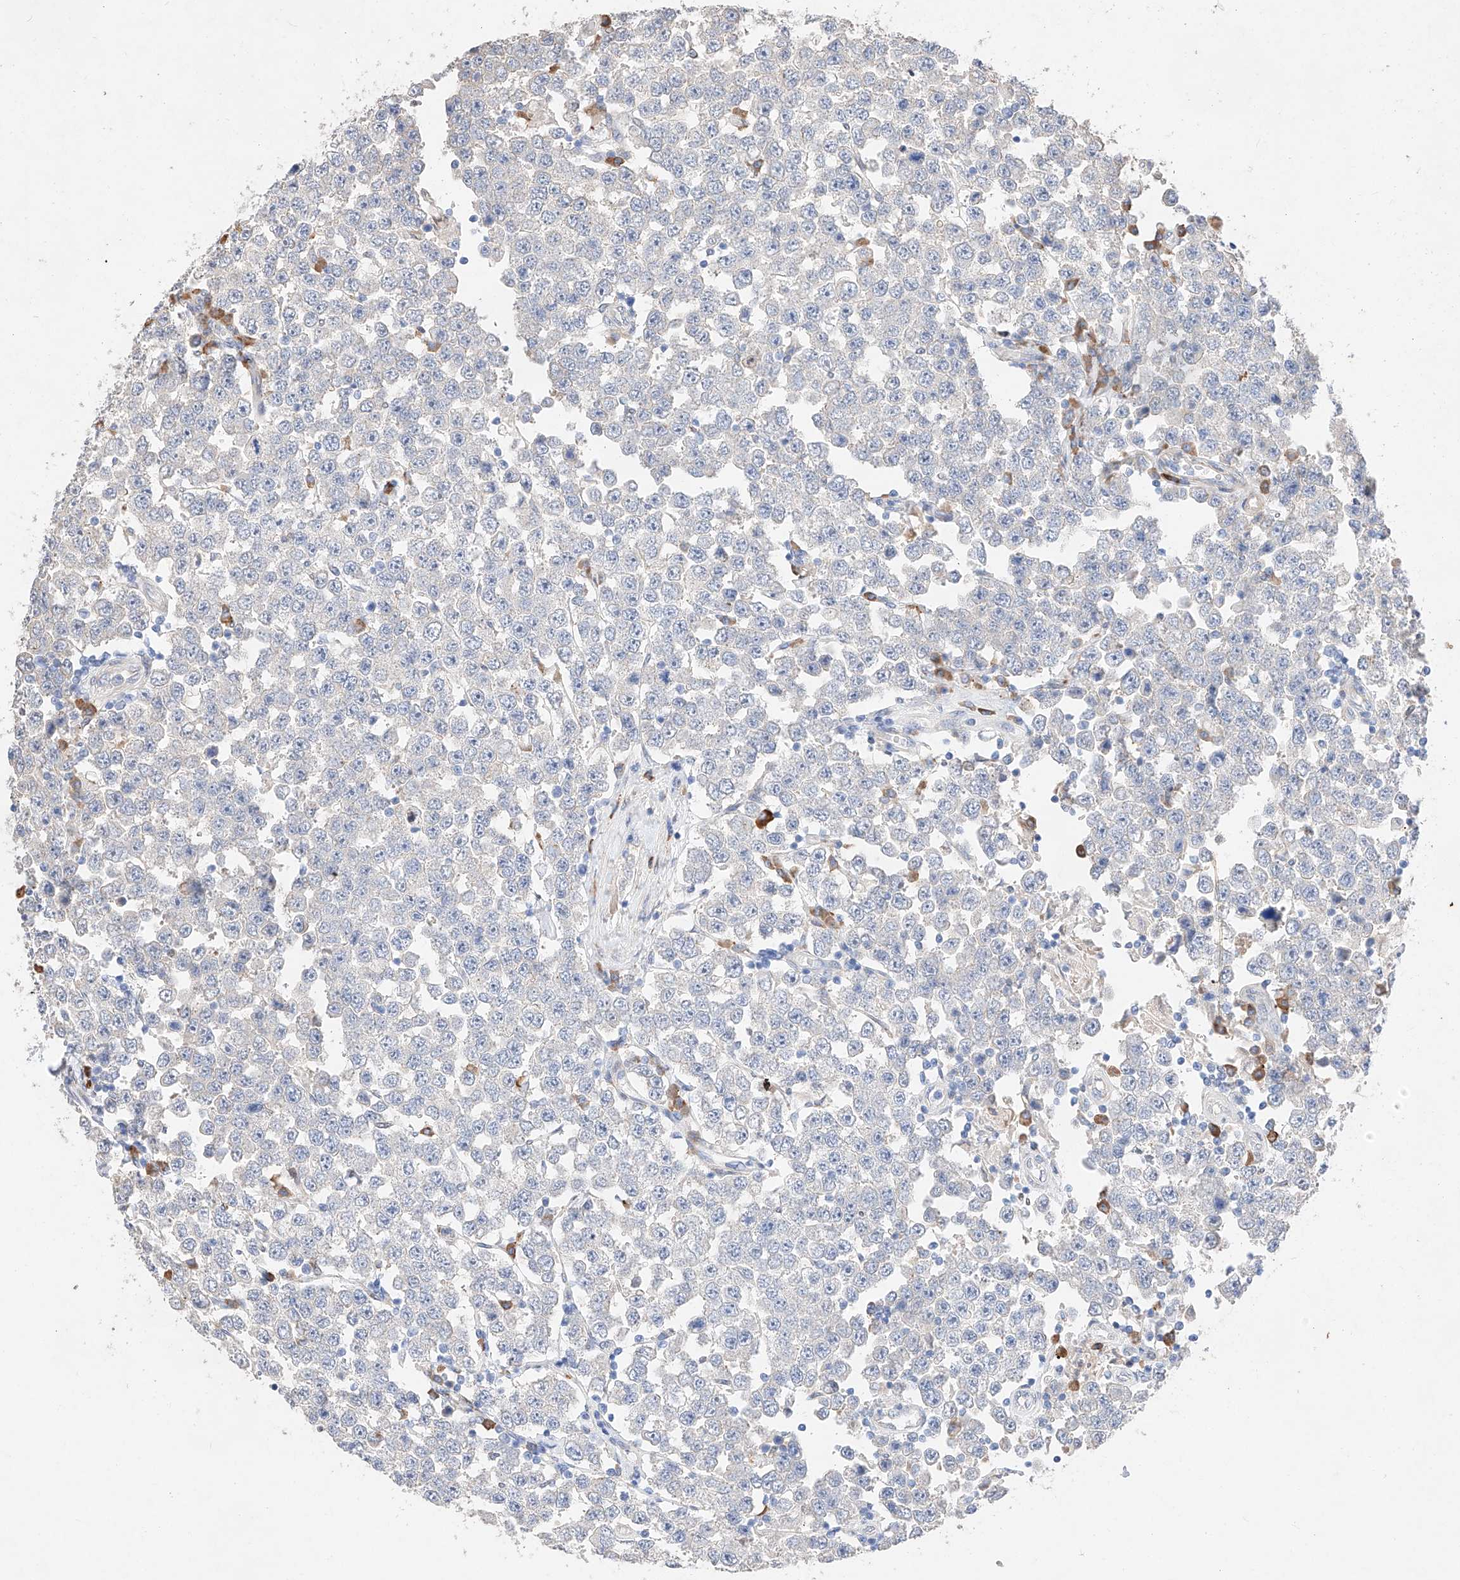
{"staining": {"intensity": "negative", "quantity": "none", "location": "none"}, "tissue": "testis cancer", "cell_type": "Tumor cells", "image_type": "cancer", "snomed": [{"axis": "morphology", "description": "Seminoma, NOS"}, {"axis": "topography", "description": "Testis"}], "caption": "DAB immunohistochemical staining of testis cancer demonstrates no significant staining in tumor cells.", "gene": "ATP9B", "patient": {"sex": "male", "age": 28}}